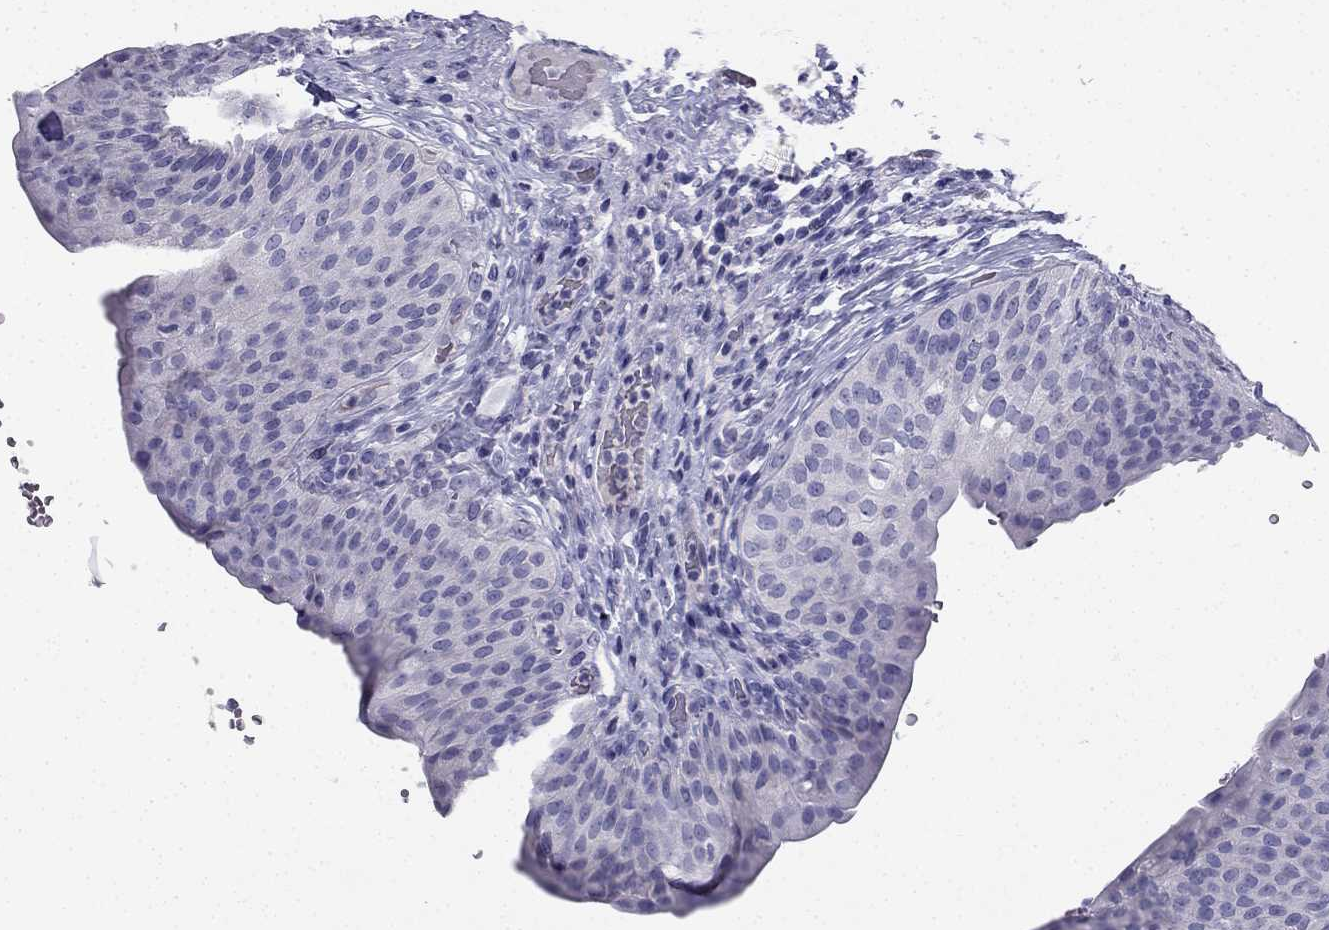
{"staining": {"intensity": "negative", "quantity": "none", "location": "none"}, "tissue": "urinary bladder", "cell_type": "Urothelial cells", "image_type": "normal", "snomed": [{"axis": "morphology", "description": "Normal tissue, NOS"}, {"axis": "topography", "description": "Urinary bladder"}], "caption": "Immunohistochemical staining of unremarkable urinary bladder reveals no significant expression in urothelial cells. The staining was performed using DAB (3,3'-diaminobenzidine) to visualize the protein expression in brown, while the nuclei were stained in blue with hematoxylin (Magnification: 20x).", "gene": "NPTX1", "patient": {"sex": "male", "age": 66}}